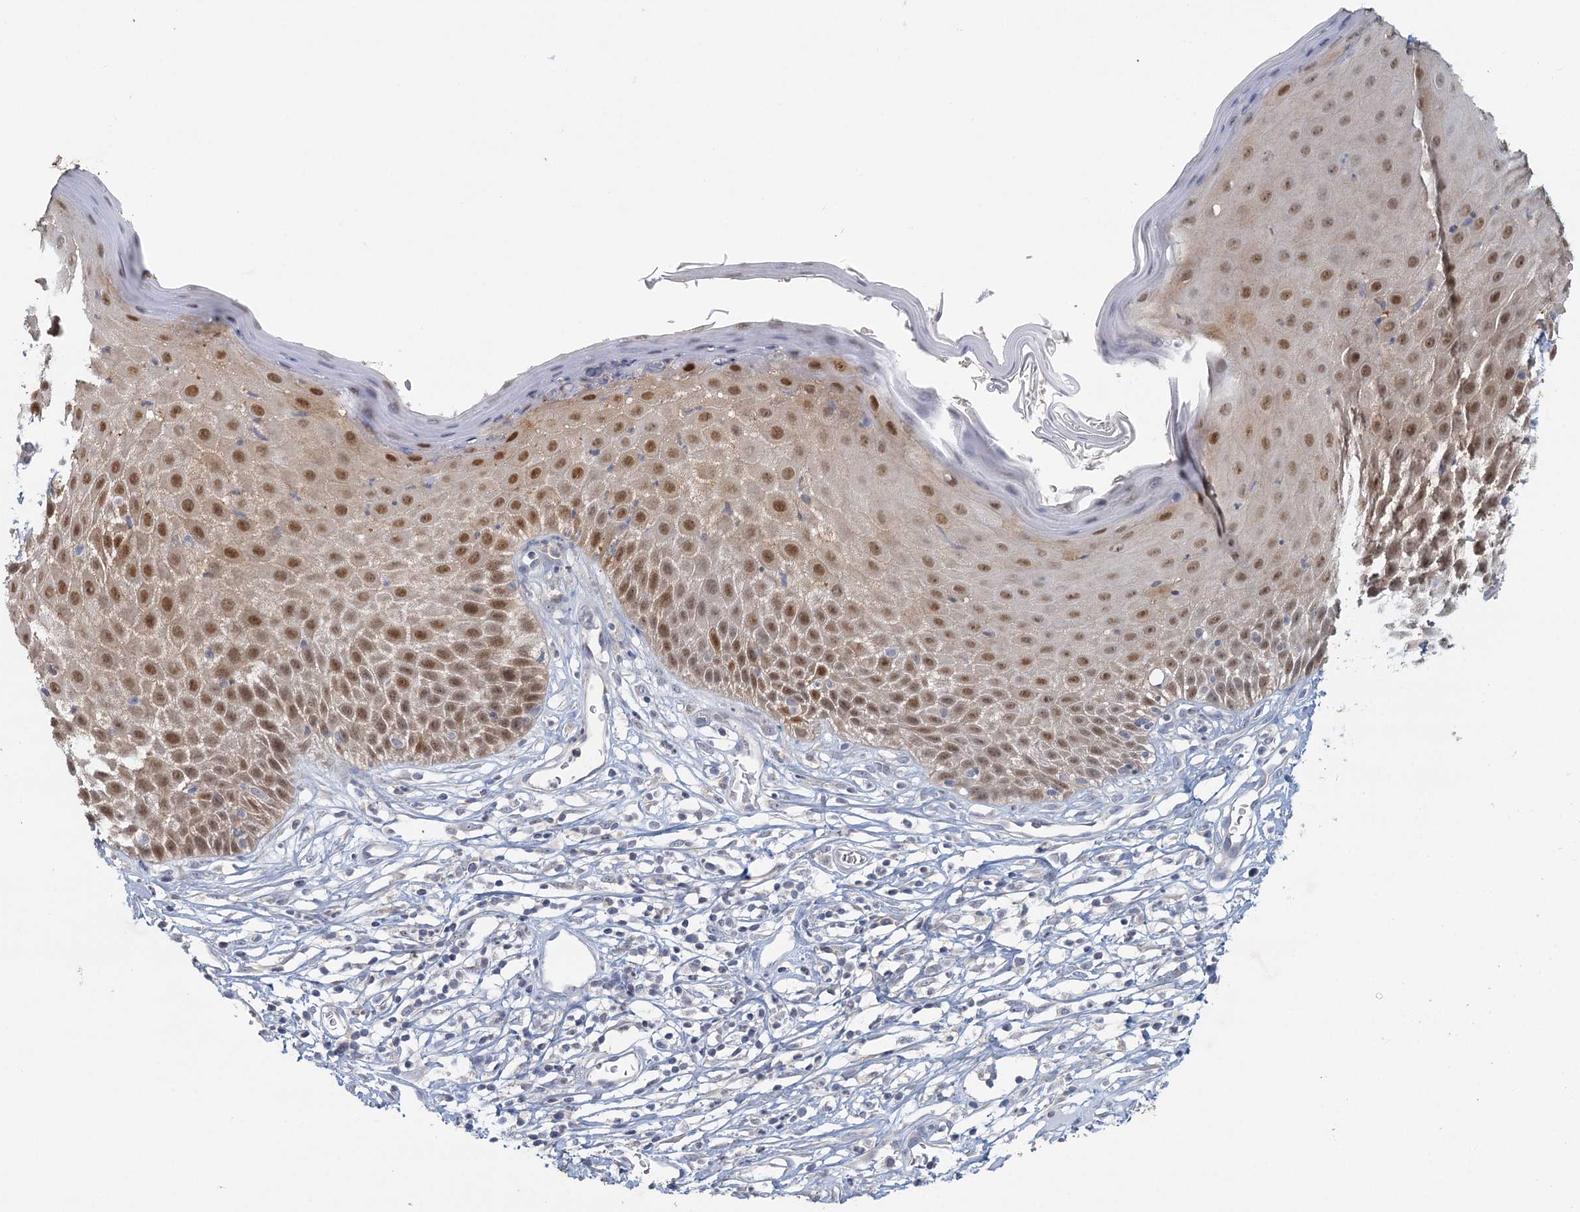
{"staining": {"intensity": "moderate", "quantity": ">75%", "location": "nuclear"}, "tissue": "skin", "cell_type": "Epidermal cells", "image_type": "normal", "snomed": [{"axis": "morphology", "description": "Normal tissue, NOS"}, {"axis": "topography", "description": "Vulva"}], "caption": "Moderate nuclear expression is seen in approximately >75% of epidermal cells in unremarkable skin.", "gene": "MYO7B", "patient": {"sex": "female", "age": 68}}